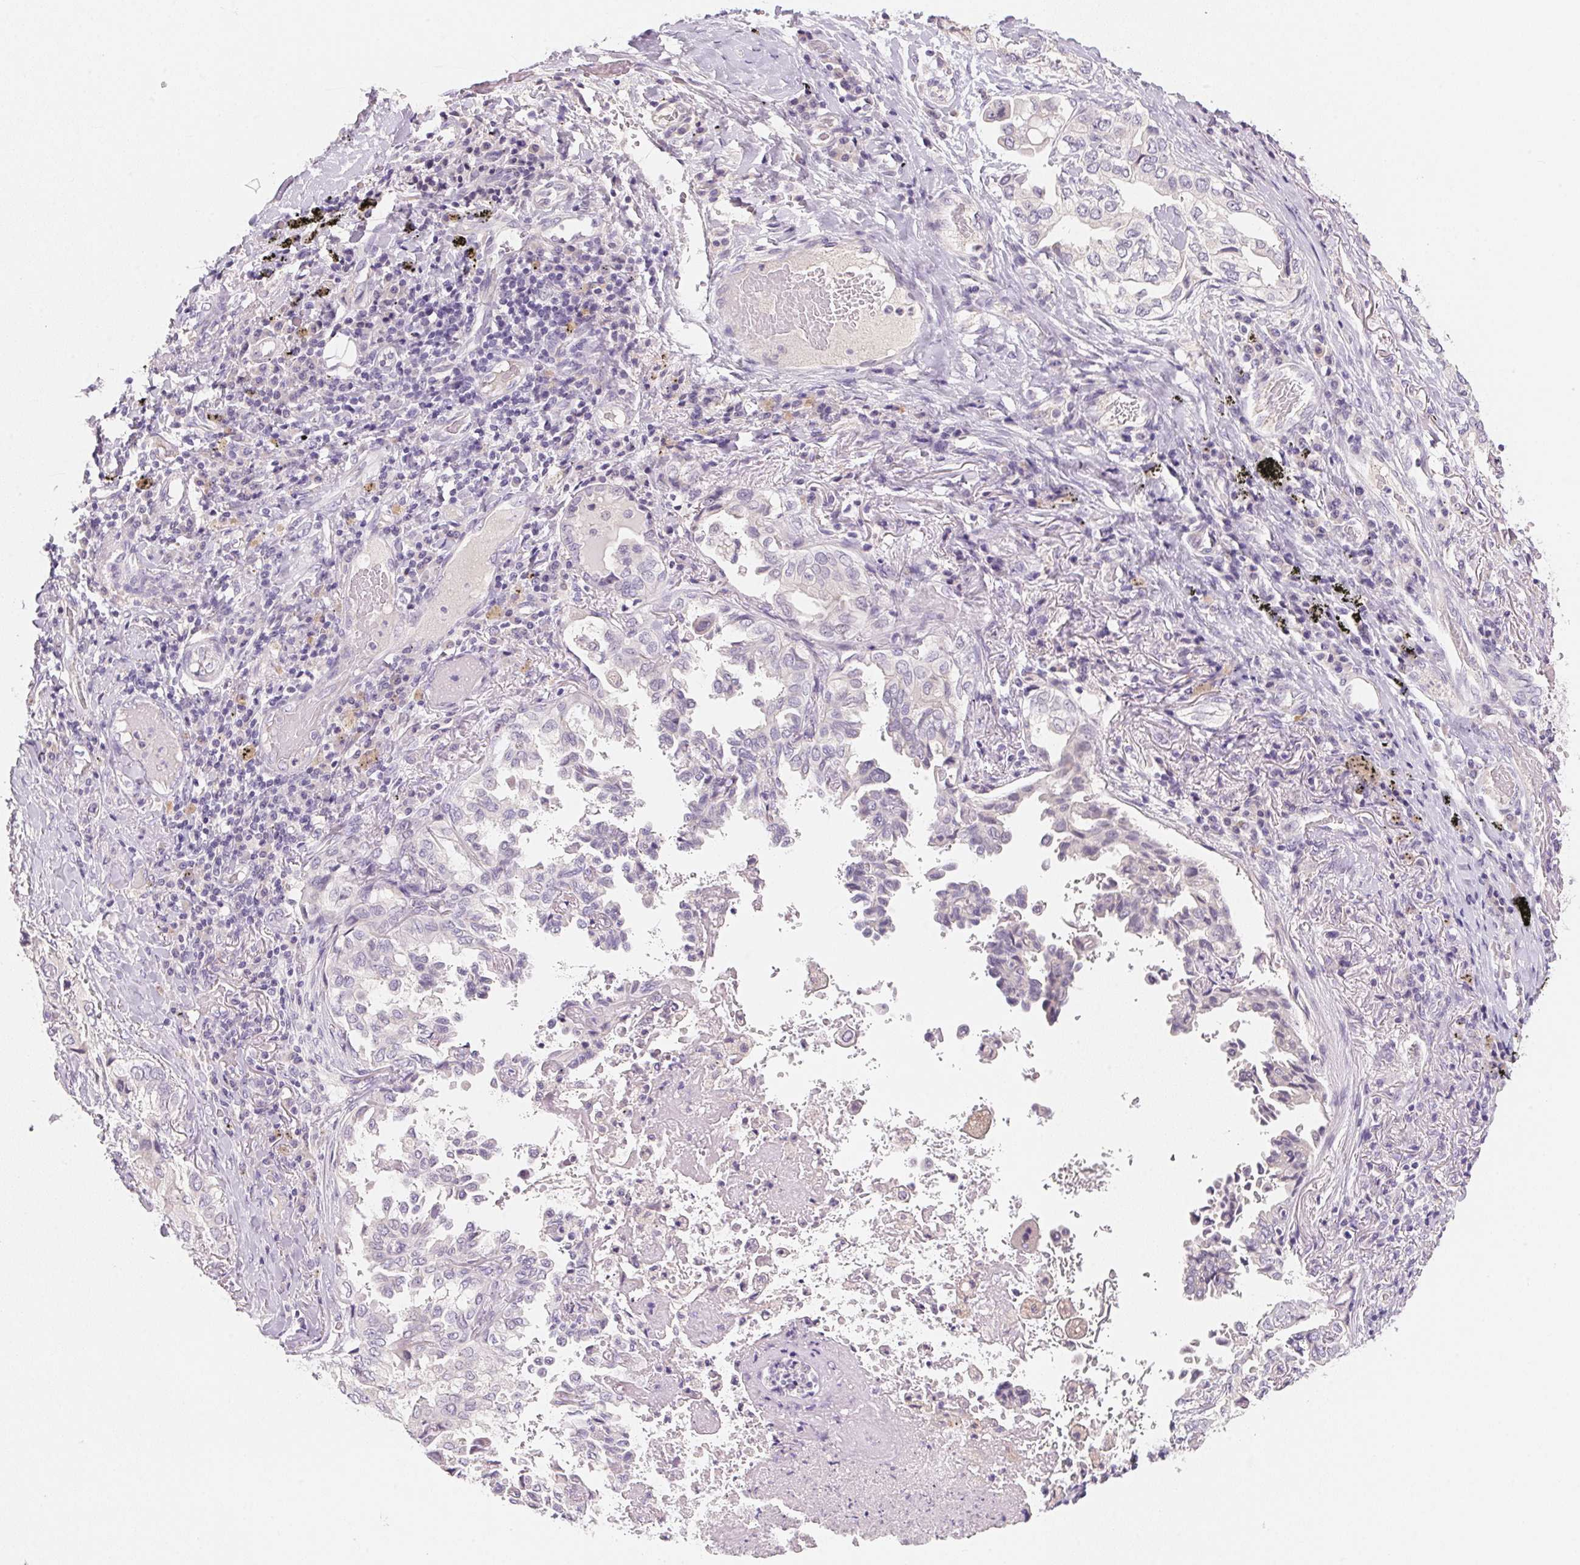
{"staining": {"intensity": "negative", "quantity": "none", "location": "none"}, "tissue": "lung cancer", "cell_type": "Tumor cells", "image_type": "cancer", "snomed": [{"axis": "morphology", "description": "Aneuploidy"}, {"axis": "morphology", "description": "Adenocarcinoma, NOS"}, {"axis": "morphology", "description": "Adenocarcinoma, metastatic, NOS"}, {"axis": "topography", "description": "Lymph node"}, {"axis": "topography", "description": "Lung"}], "caption": "Immunohistochemistry (IHC) micrograph of lung cancer (adenocarcinoma) stained for a protein (brown), which demonstrates no positivity in tumor cells. (Brightfield microscopy of DAB immunohistochemistry at high magnification).", "gene": "MCOLN3", "patient": {"sex": "female", "age": 48}}